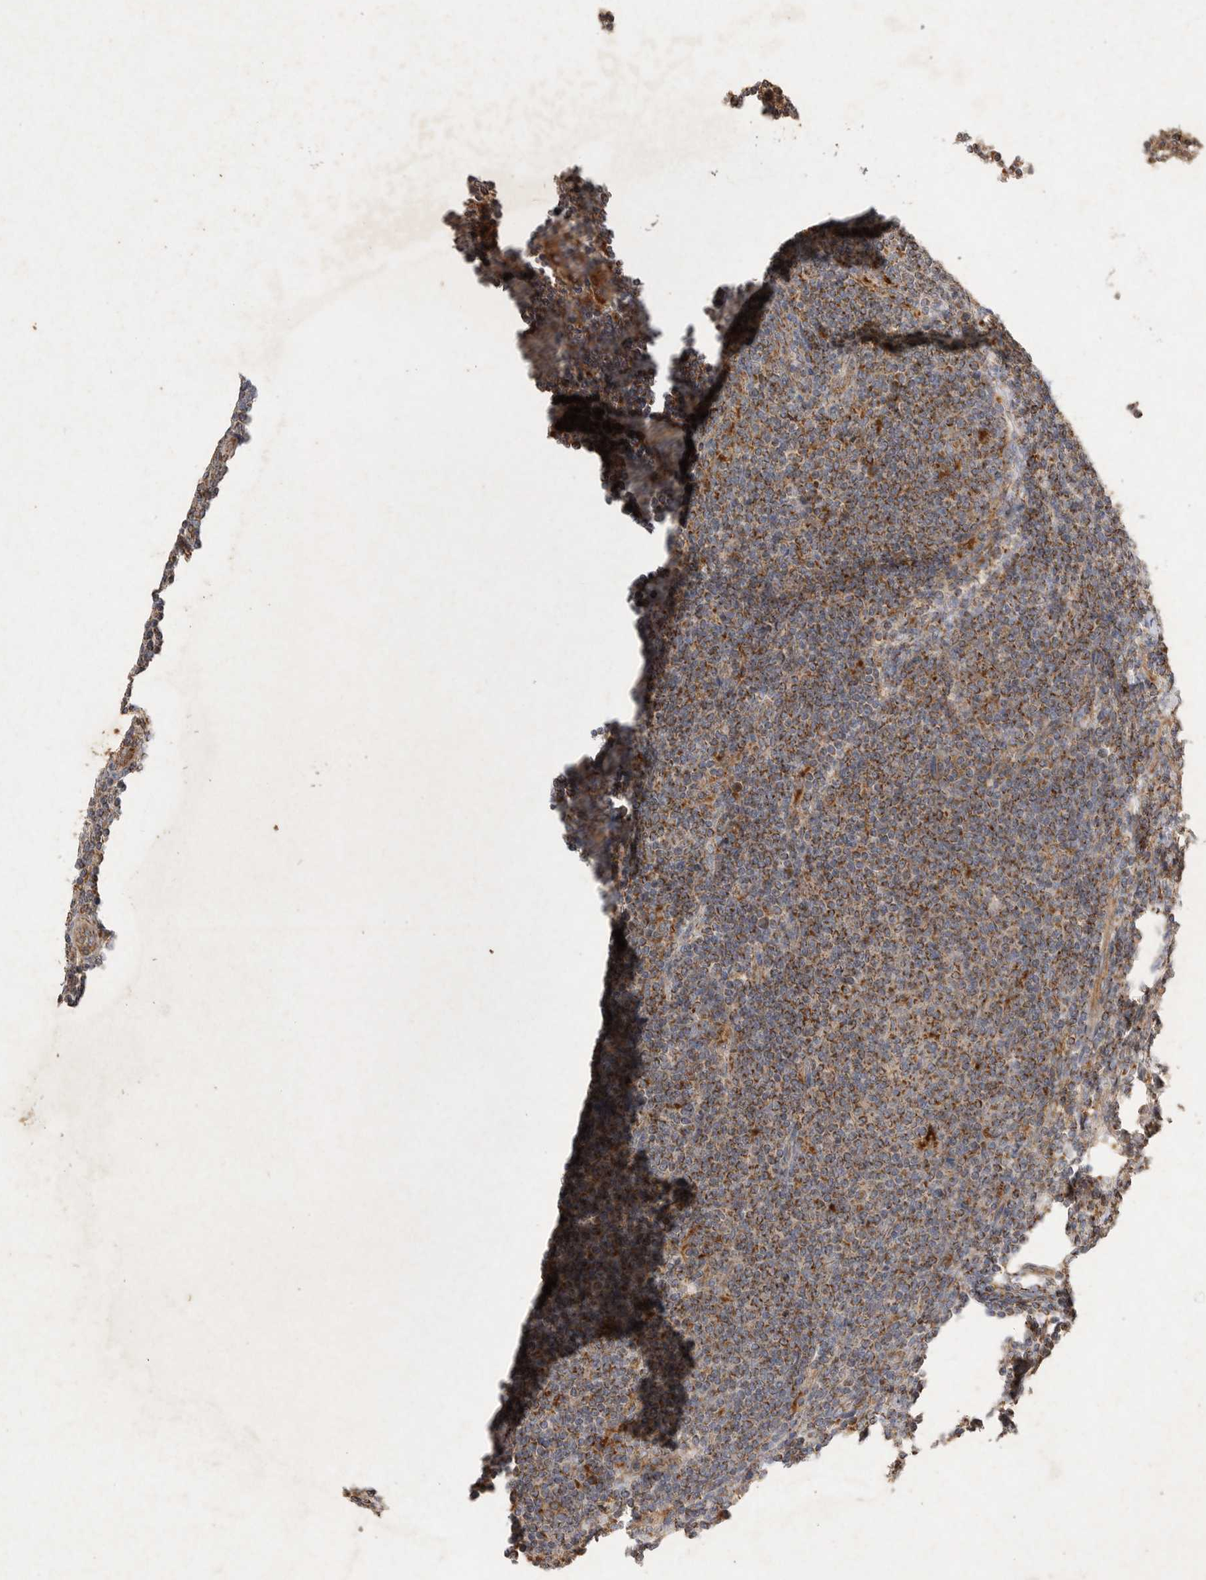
{"staining": {"intensity": "moderate", "quantity": ">75%", "location": "cytoplasmic/membranous"}, "tissue": "lymphoma", "cell_type": "Tumor cells", "image_type": "cancer", "snomed": [{"axis": "morphology", "description": "Malignant lymphoma, non-Hodgkin's type, Low grade"}, {"axis": "topography", "description": "Lymph node"}], "caption": "Protein expression analysis of low-grade malignant lymphoma, non-Hodgkin's type reveals moderate cytoplasmic/membranous staining in approximately >75% of tumor cells.", "gene": "MRPL41", "patient": {"sex": "male", "age": 66}}